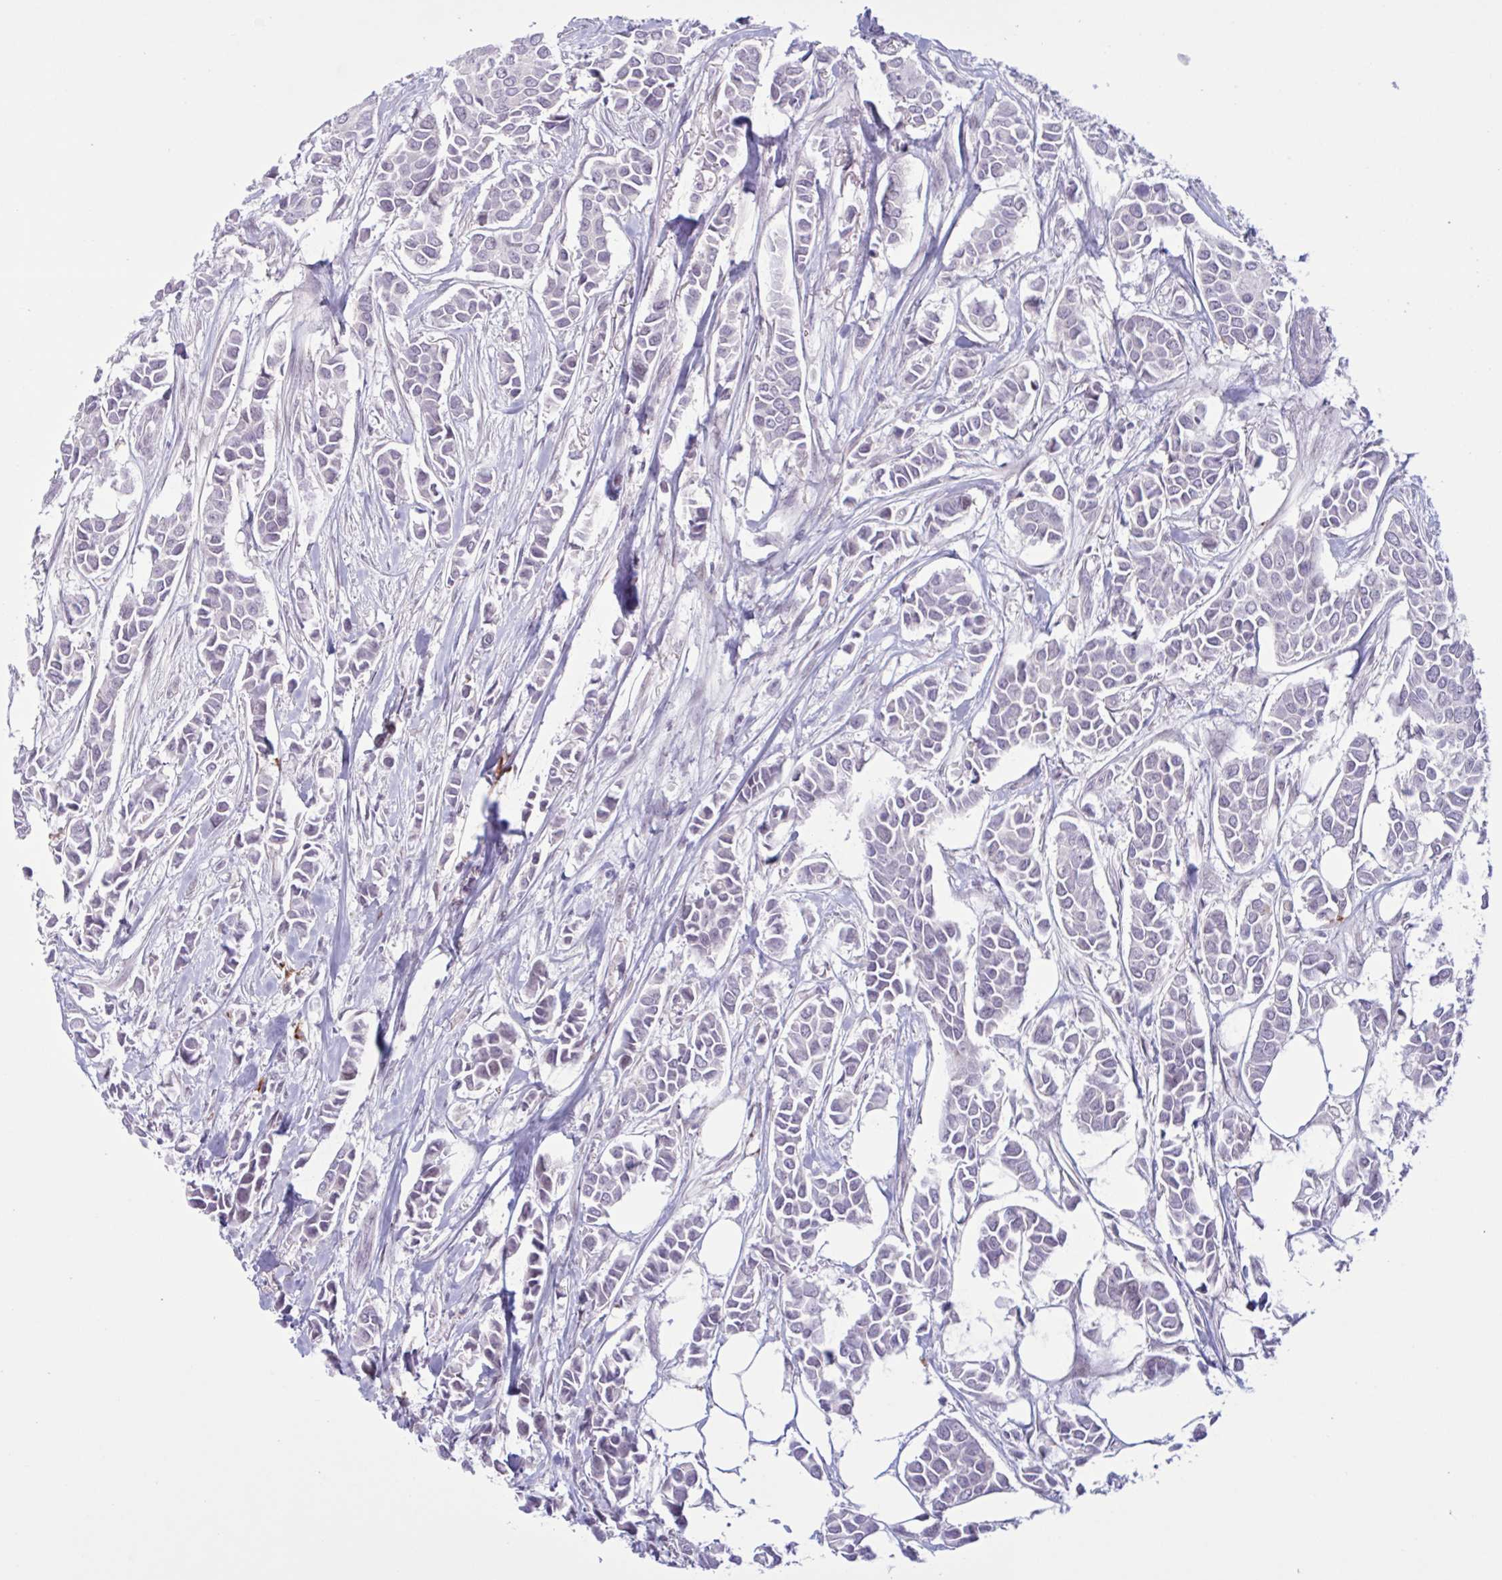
{"staining": {"intensity": "negative", "quantity": "none", "location": "none"}, "tissue": "breast cancer", "cell_type": "Tumor cells", "image_type": "cancer", "snomed": [{"axis": "morphology", "description": "Duct carcinoma"}, {"axis": "topography", "description": "Breast"}], "caption": "Tumor cells show no significant positivity in invasive ductal carcinoma (breast).", "gene": "RFPL4B", "patient": {"sex": "female", "age": 84}}